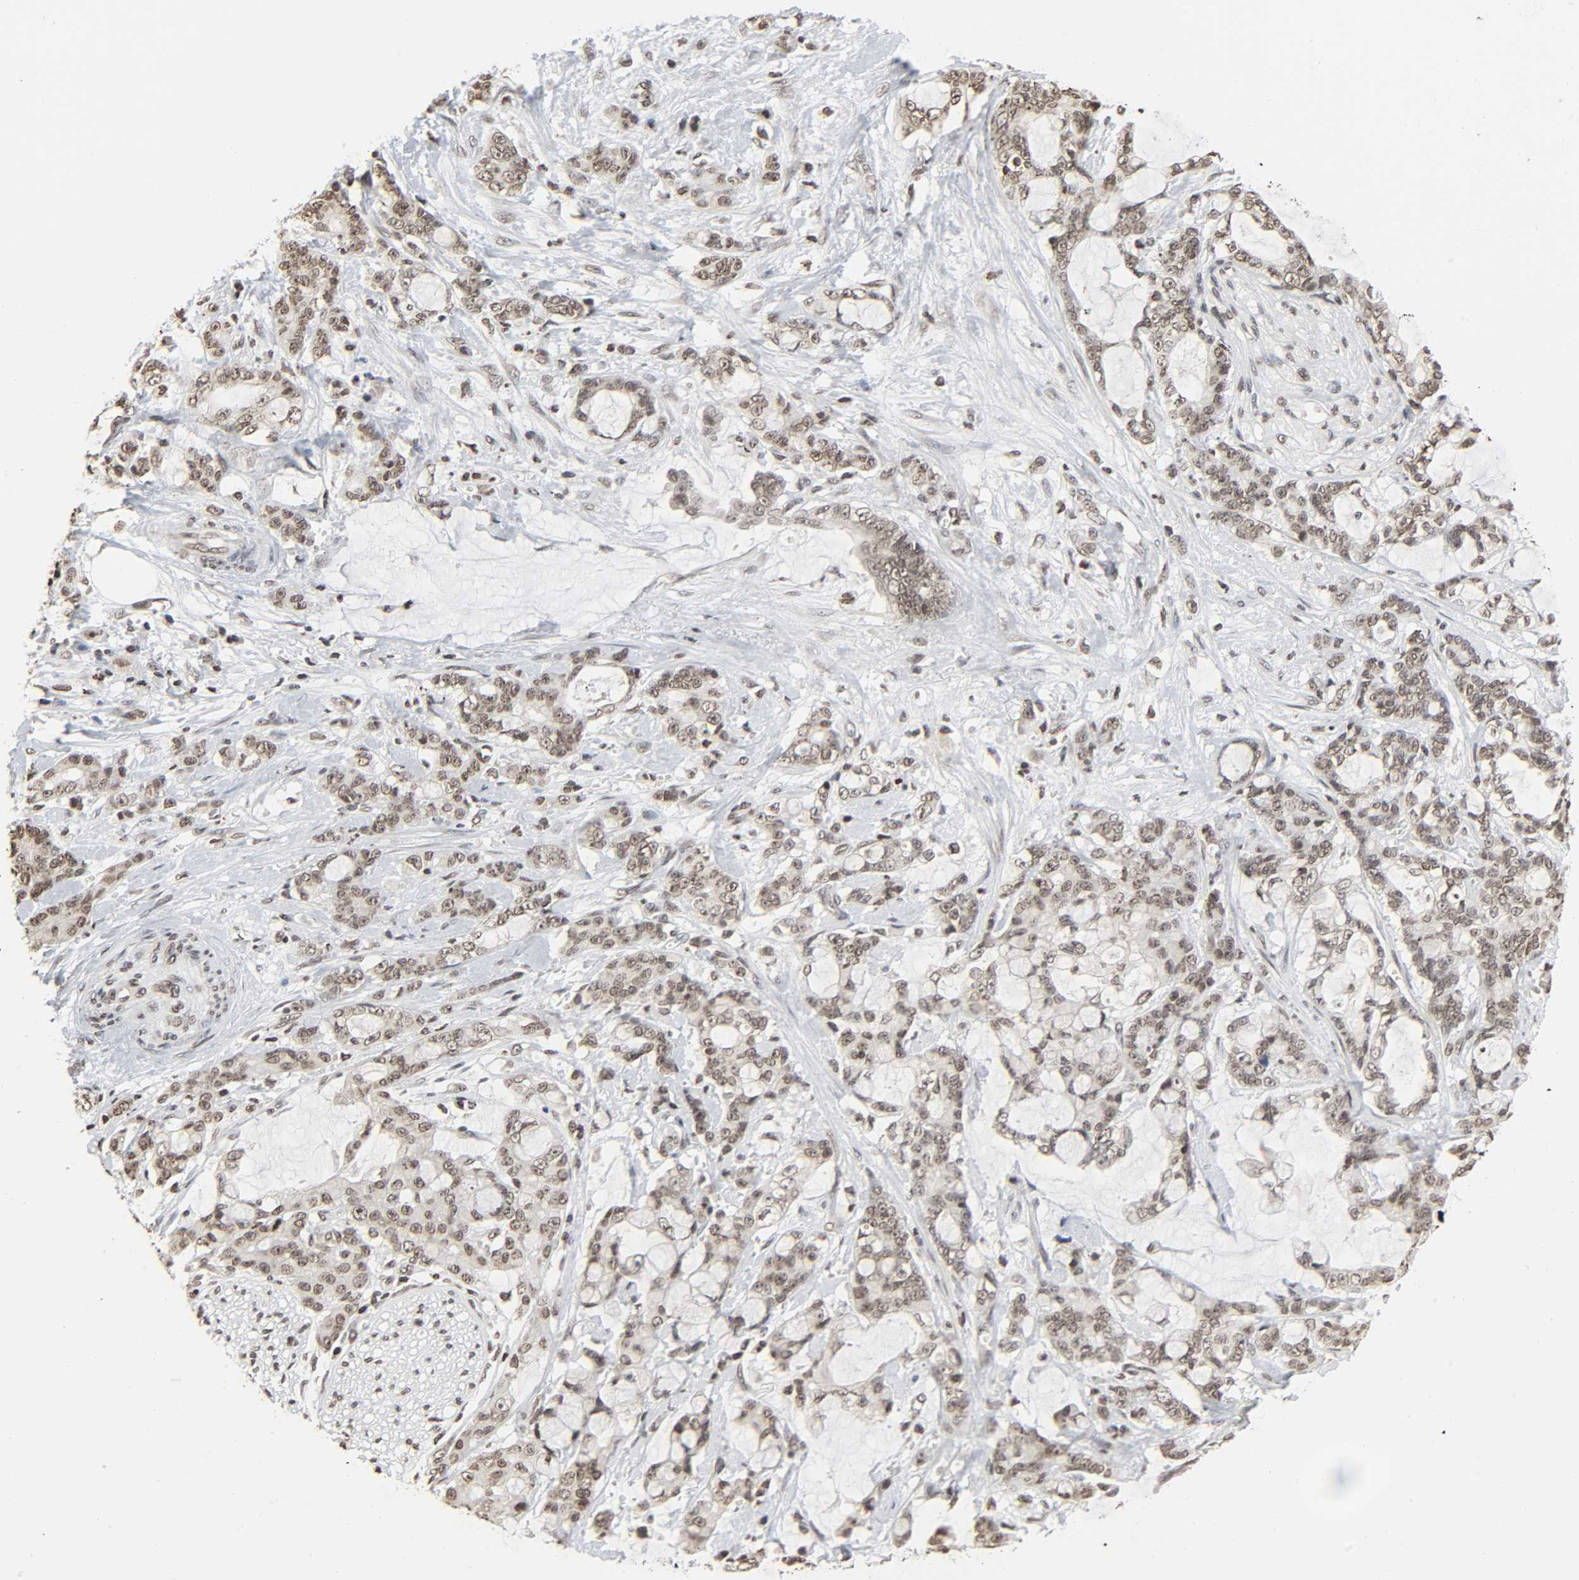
{"staining": {"intensity": "weak", "quantity": ">75%", "location": "nuclear"}, "tissue": "pancreatic cancer", "cell_type": "Tumor cells", "image_type": "cancer", "snomed": [{"axis": "morphology", "description": "Adenocarcinoma, NOS"}, {"axis": "topography", "description": "Pancreas"}], "caption": "Immunohistochemistry of pancreatic cancer reveals low levels of weak nuclear staining in about >75% of tumor cells.", "gene": "ELAVL1", "patient": {"sex": "female", "age": 73}}